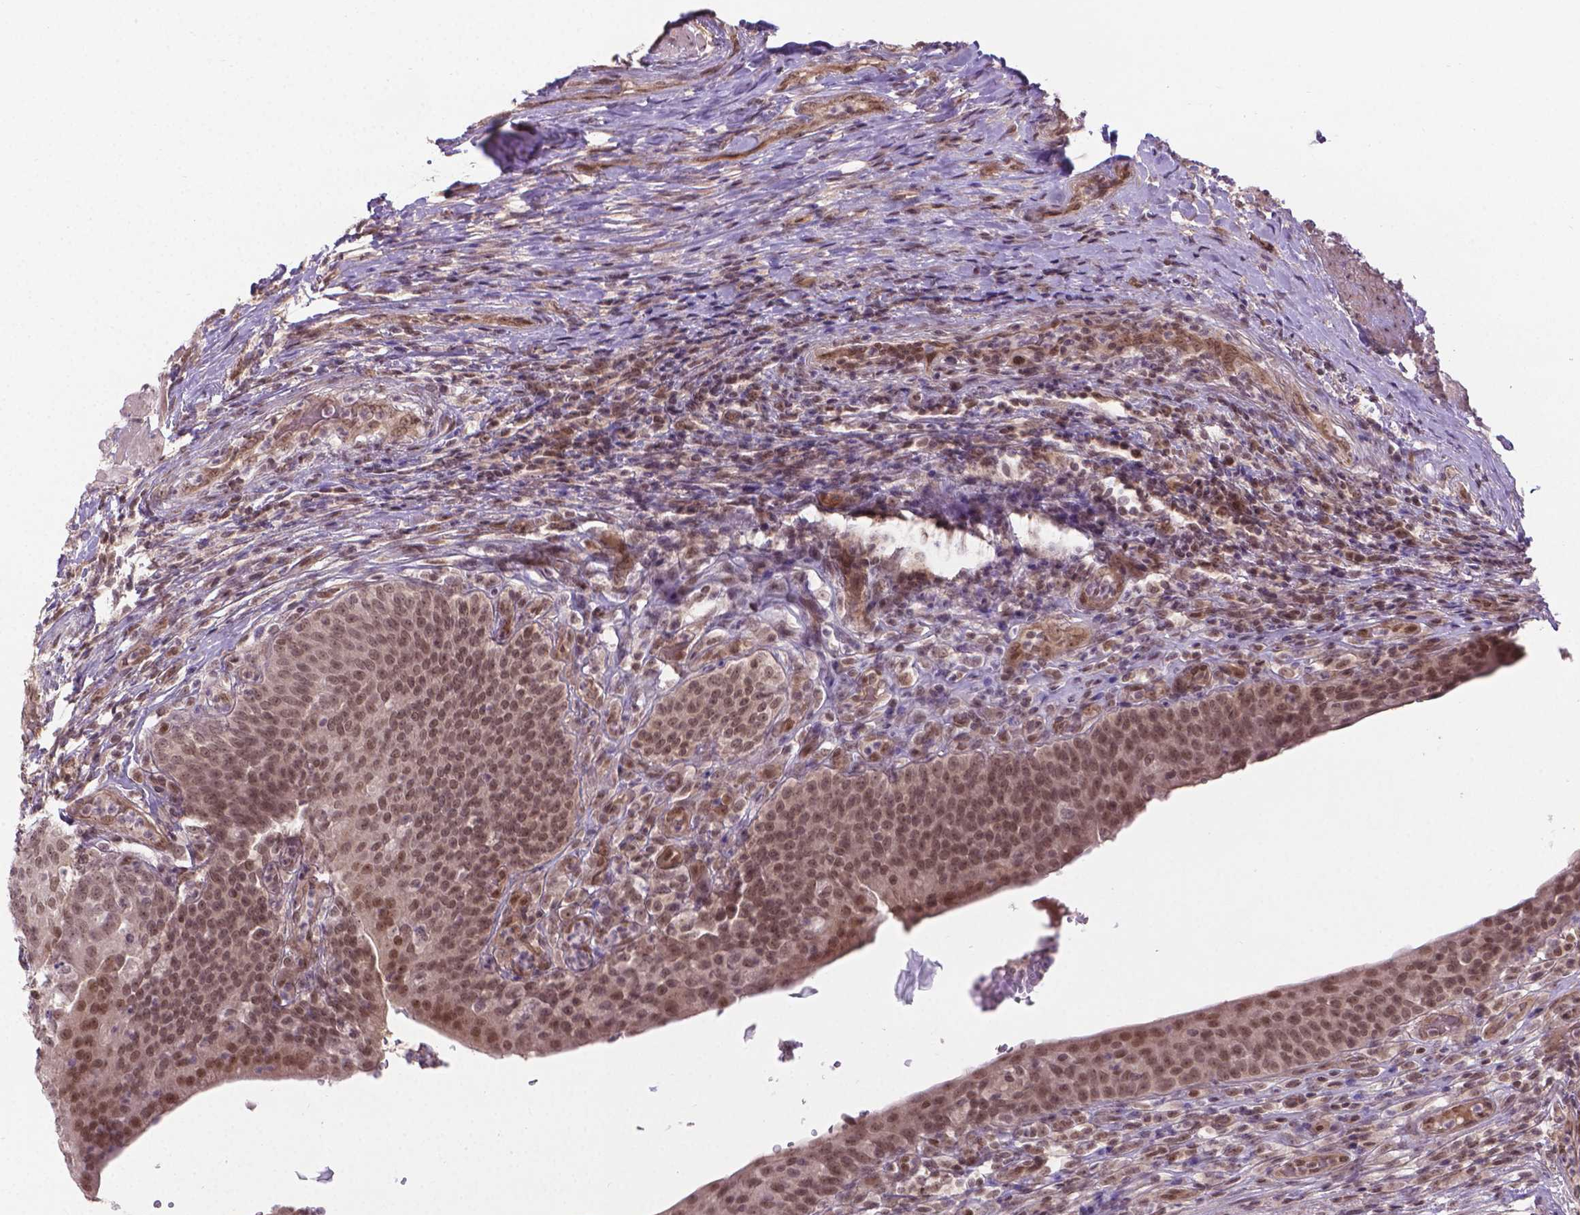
{"staining": {"intensity": "moderate", "quantity": ">75%", "location": "nuclear"}, "tissue": "urinary bladder", "cell_type": "Urothelial cells", "image_type": "normal", "snomed": [{"axis": "morphology", "description": "Normal tissue, NOS"}, {"axis": "topography", "description": "Urinary bladder"}, {"axis": "topography", "description": "Peripheral nerve tissue"}], "caption": "The image reveals a brown stain indicating the presence of a protein in the nuclear of urothelial cells in urinary bladder.", "gene": "ANKRD54", "patient": {"sex": "male", "age": 66}}